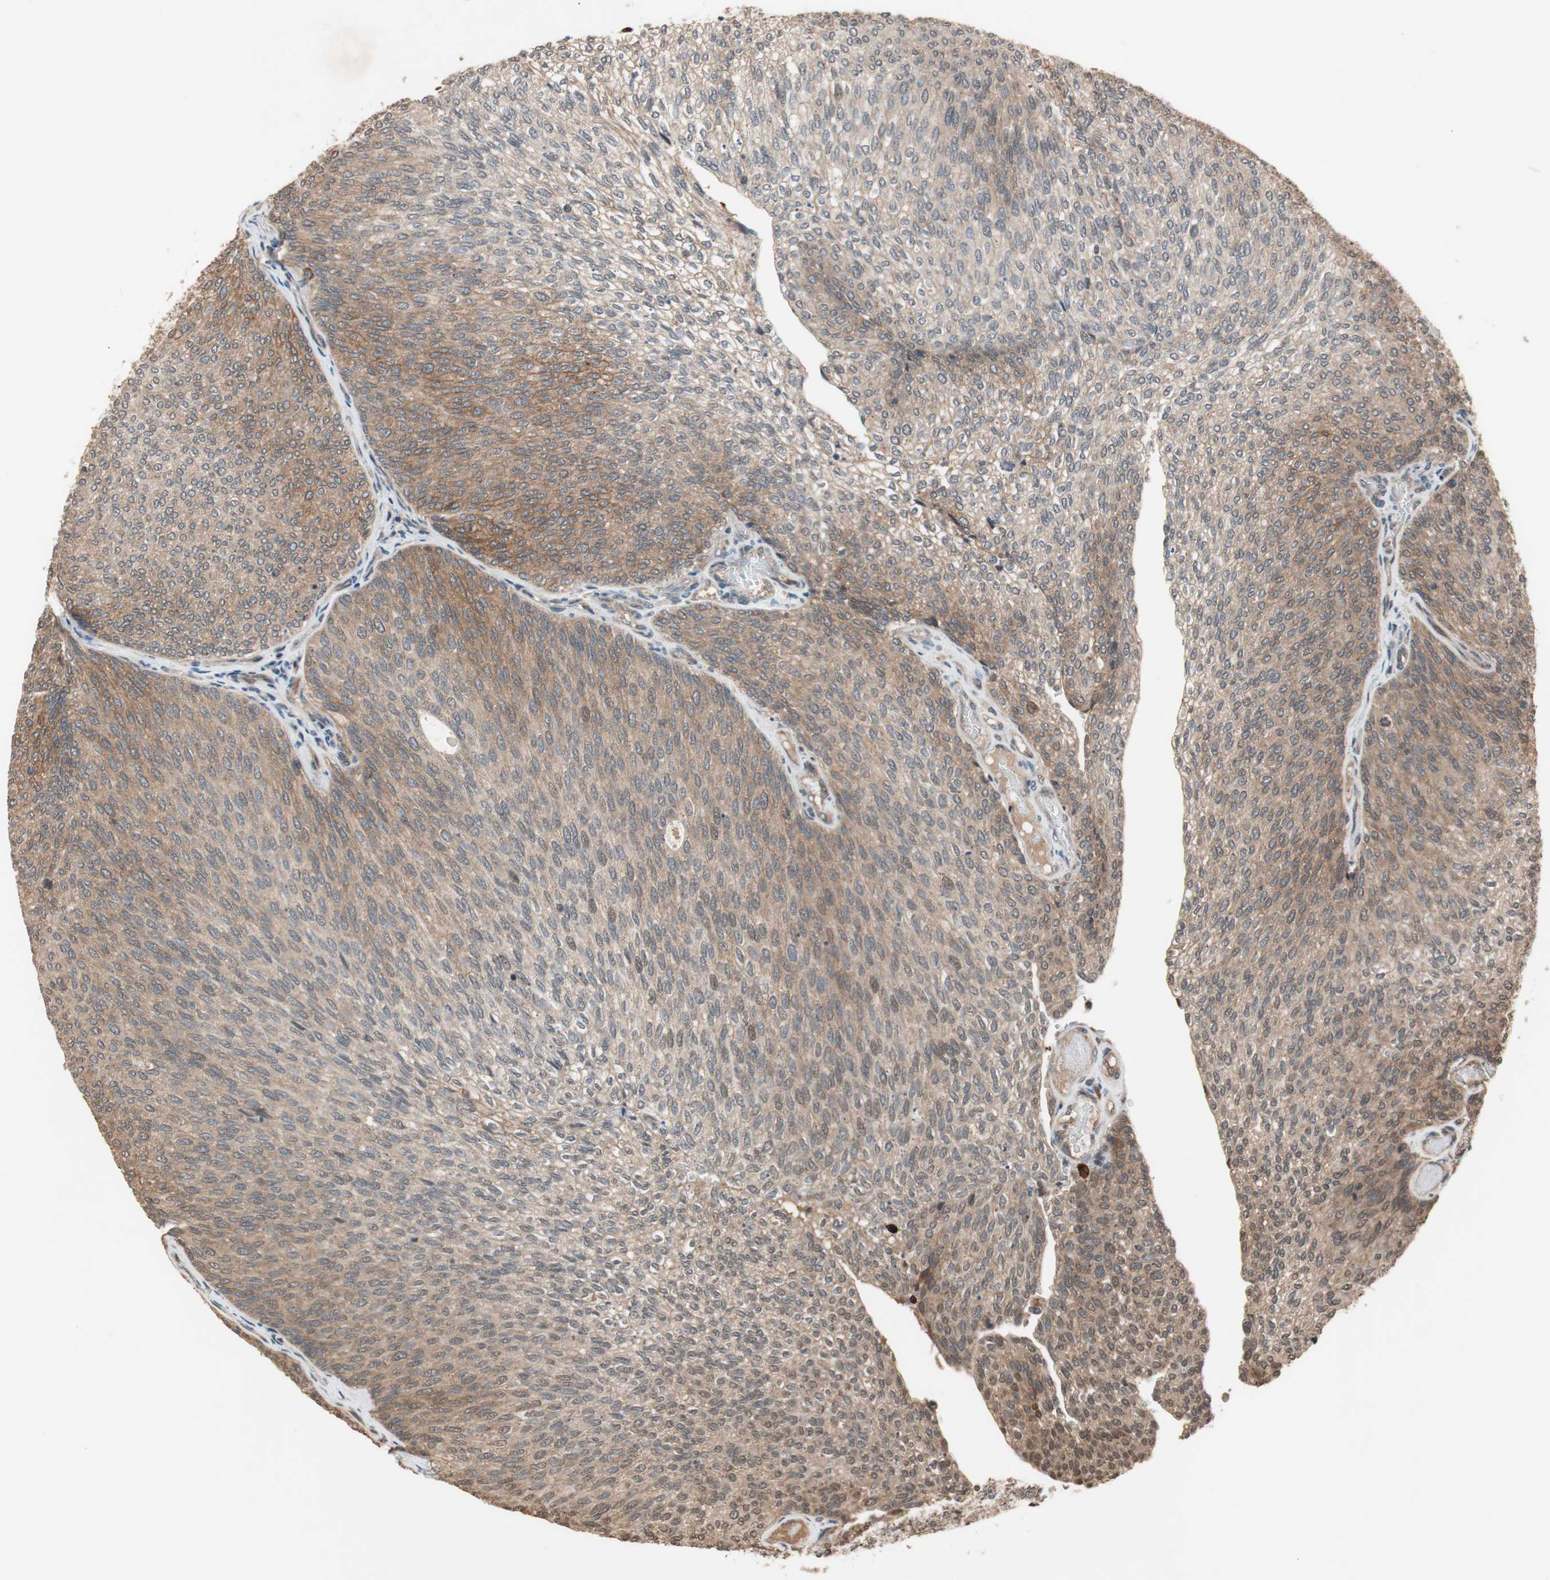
{"staining": {"intensity": "moderate", "quantity": ">75%", "location": "cytoplasmic/membranous"}, "tissue": "urothelial cancer", "cell_type": "Tumor cells", "image_type": "cancer", "snomed": [{"axis": "morphology", "description": "Urothelial carcinoma, Low grade"}, {"axis": "topography", "description": "Urinary bladder"}], "caption": "Brown immunohistochemical staining in urothelial cancer reveals moderate cytoplasmic/membranous expression in approximately >75% of tumor cells.", "gene": "TMEM230", "patient": {"sex": "female", "age": 79}}